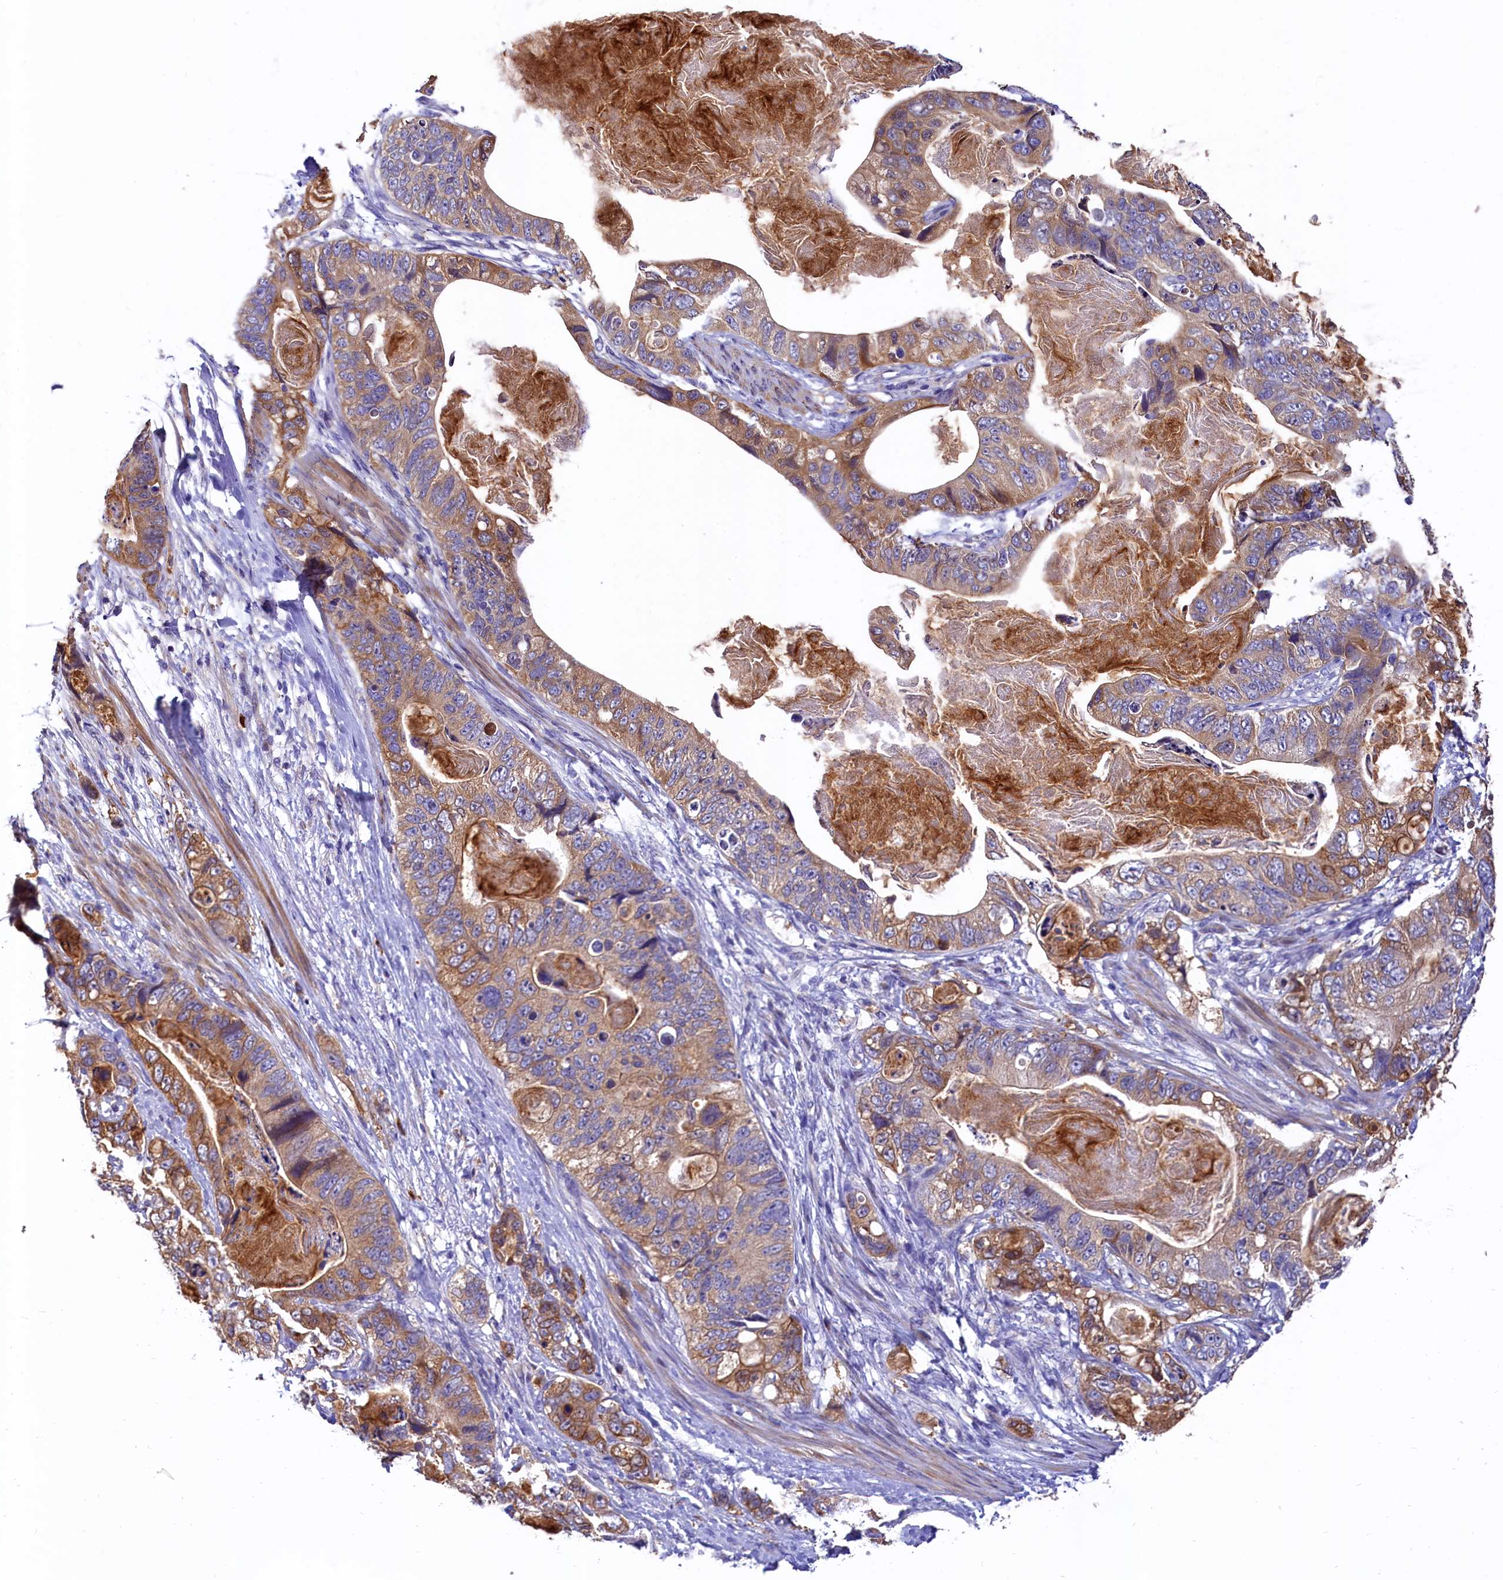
{"staining": {"intensity": "moderate", "quantity": "25%-75%", "location": "cytoplasmic/membranous"}, "tissue": "stomach cancer", "cell_type": "Tumor cells", "image_type": "cancer", "snomed": [{"axis": "morphology", "description": "Normal tissue, NOS"}, {"axis": "morphology", "description": "Adenocarcinoma, NOS"}, {"axis": "topography", "description": "Stomach"}], "caption": "Tumor cells demonstrate medium levels of moderate cytoplasmic/membranous expression in approximately 25%-75% of cells in stomach cancer (adenocarcinoma).", "gene": "EPS8L2", "patient": {"sex": "female", "age": 89}}